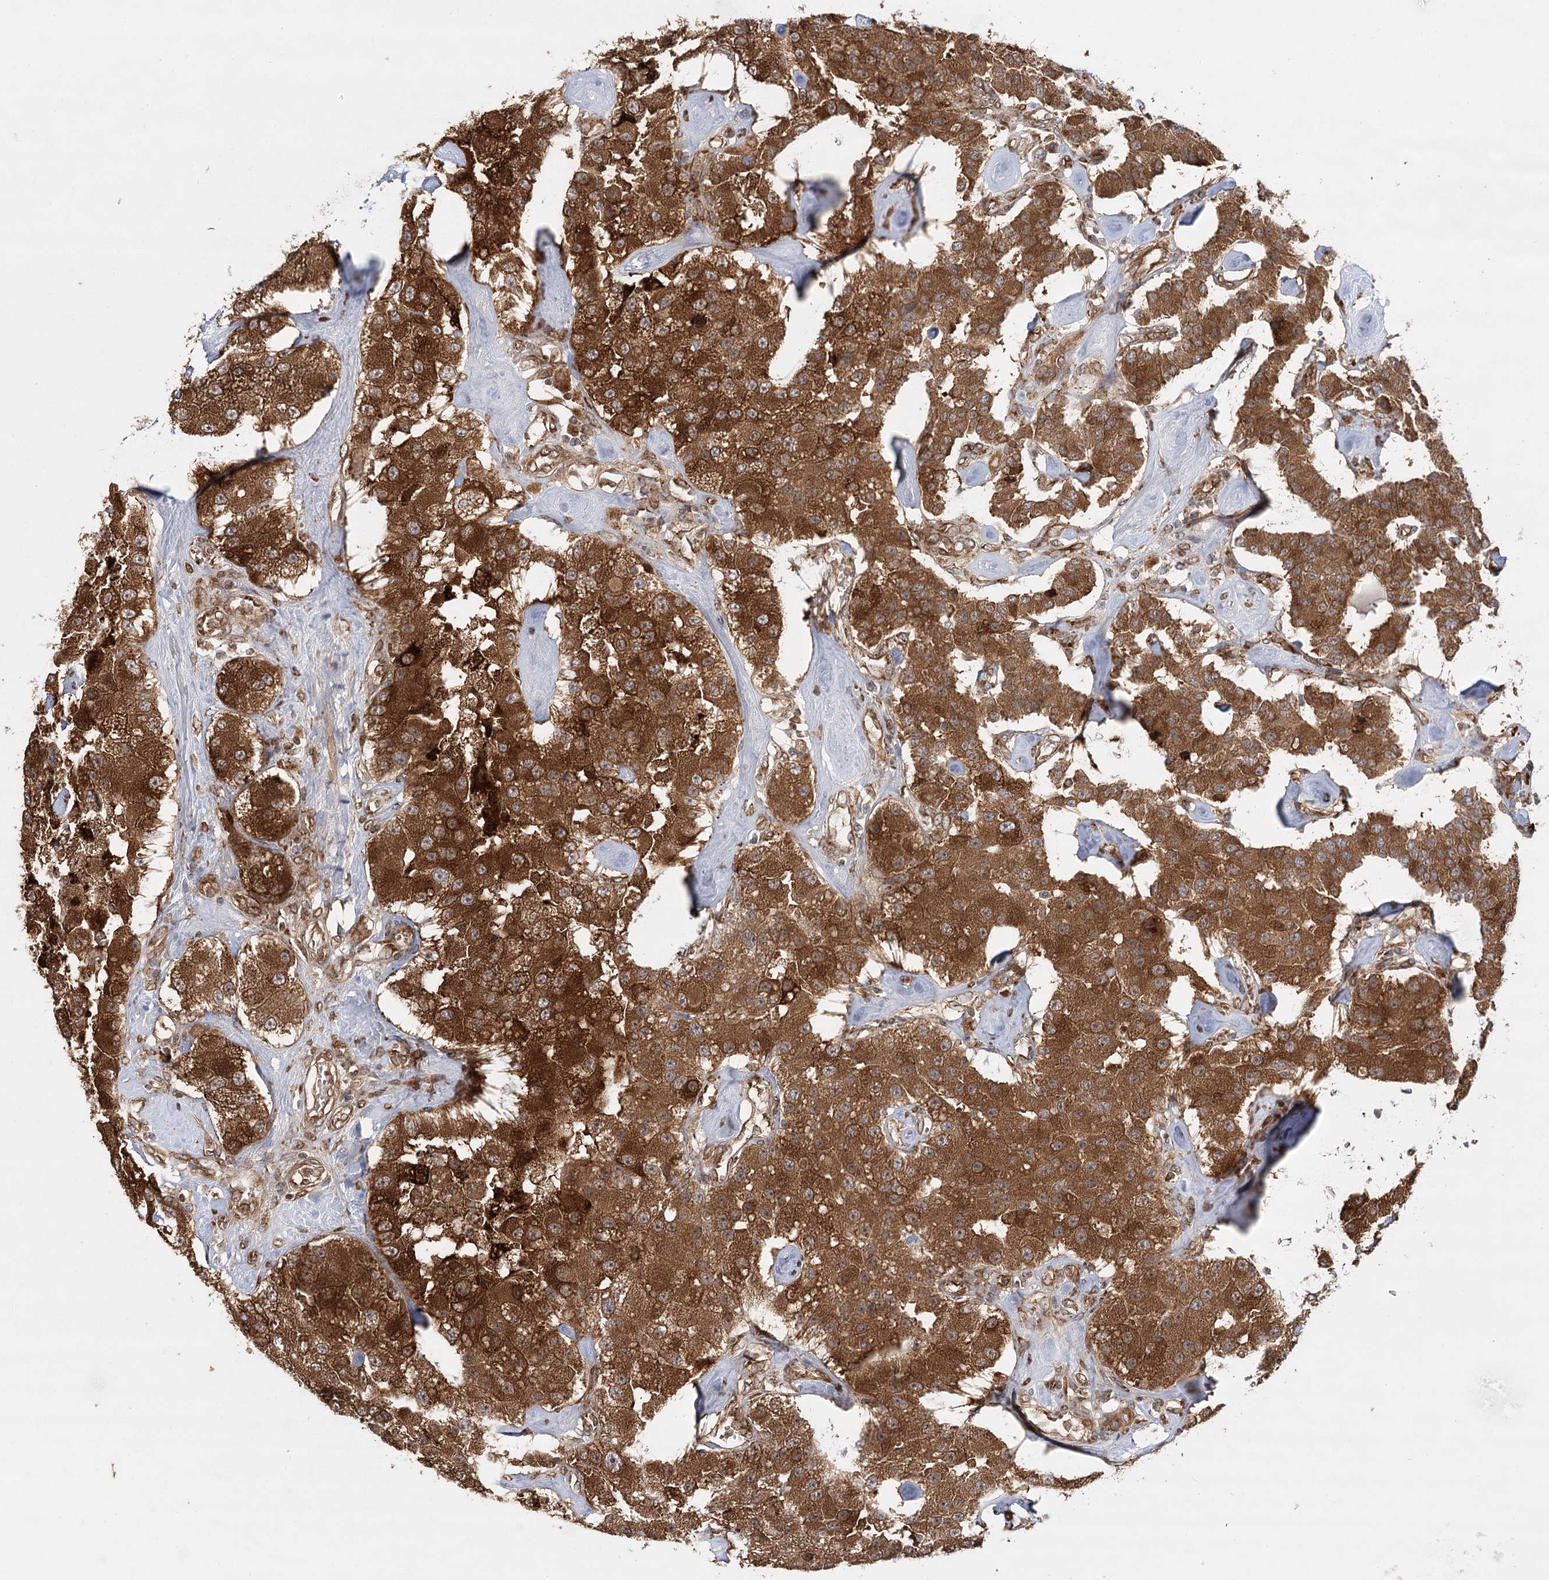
{"staining": {"intensity": "strong", "quantity": ">75%", "location": "cytoplasmic/membranous"}, "tissue": "carcinoid", "cell_type": "Tumor cells", "image_type": "cancer", "snomed": [{"axis": "morphology", "description": "Carcinoid, malignant, NOS"}, {"axis": "topography", "description": "Pancreas"}], "caption": "This is an image of immunohistochemistry (IHC) staining of carcinoid (malignant), which shows strong staining in the cytoplasmic/membranous of tumor cells.", "gene": "DNAJB14", "patient": {"sex": "male", "age": 41}}